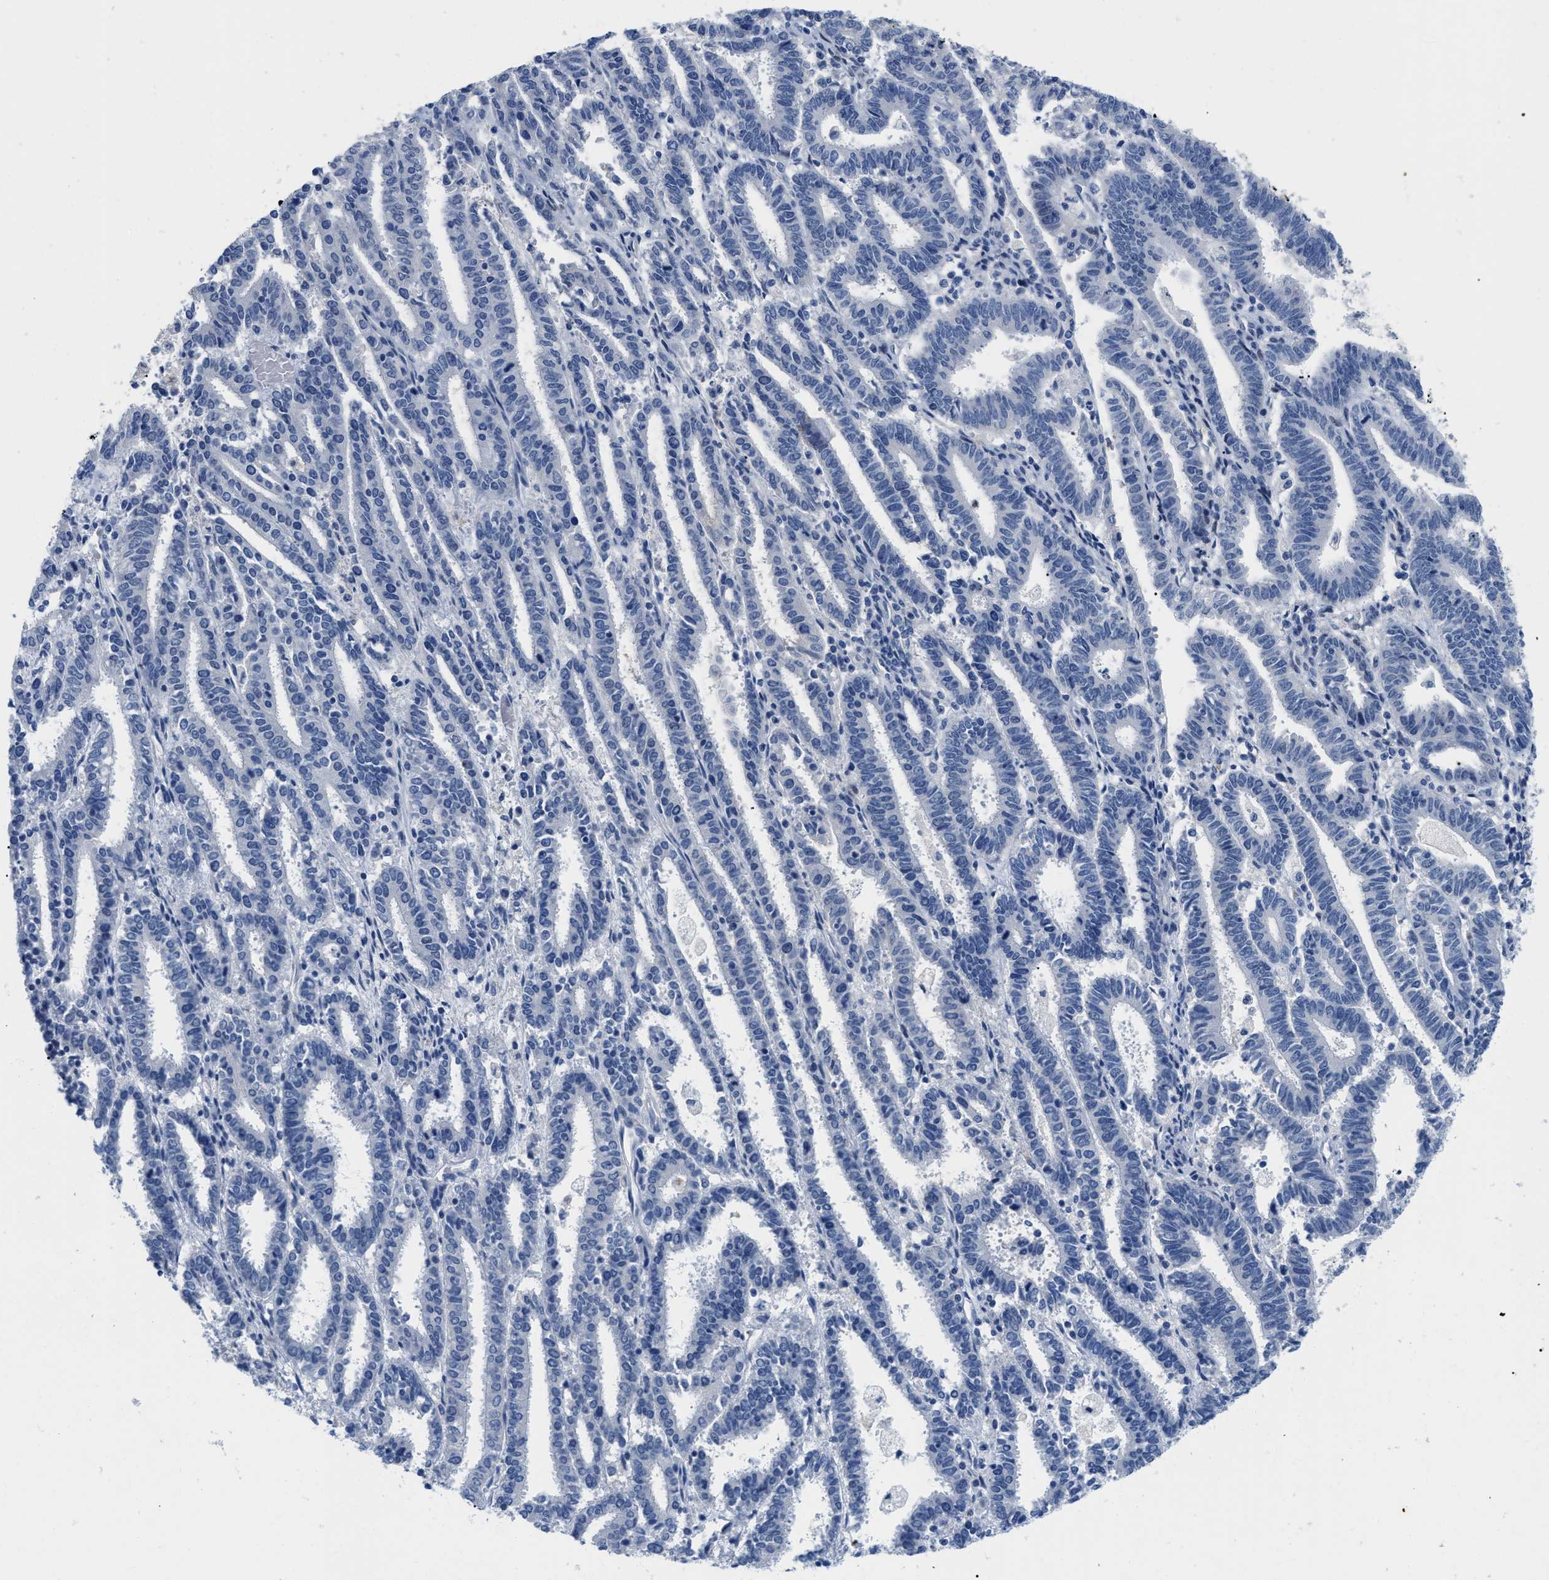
{"staining": {"intensity": "negative", "quantity": "none", "location": "none"}, "tissue": "endometrial cancer", "cell_type": "Tumor cells", "image_type": "cancer", "snomed": [{"axis": "morphology", "description": "Adenocarcinoma, NOS"}, {"axis": "topography", "description": "Uterus"}], "caption": "This micrograph is of endometrial cancer (adenocarcinoma) stained with immunohistochemistry to label a protein in brown with the nuclei are counter-stained blue. There is no positivity in tumor cells.", "gene": "NFIX", "patient": {"sex": "female", "age": 83}}